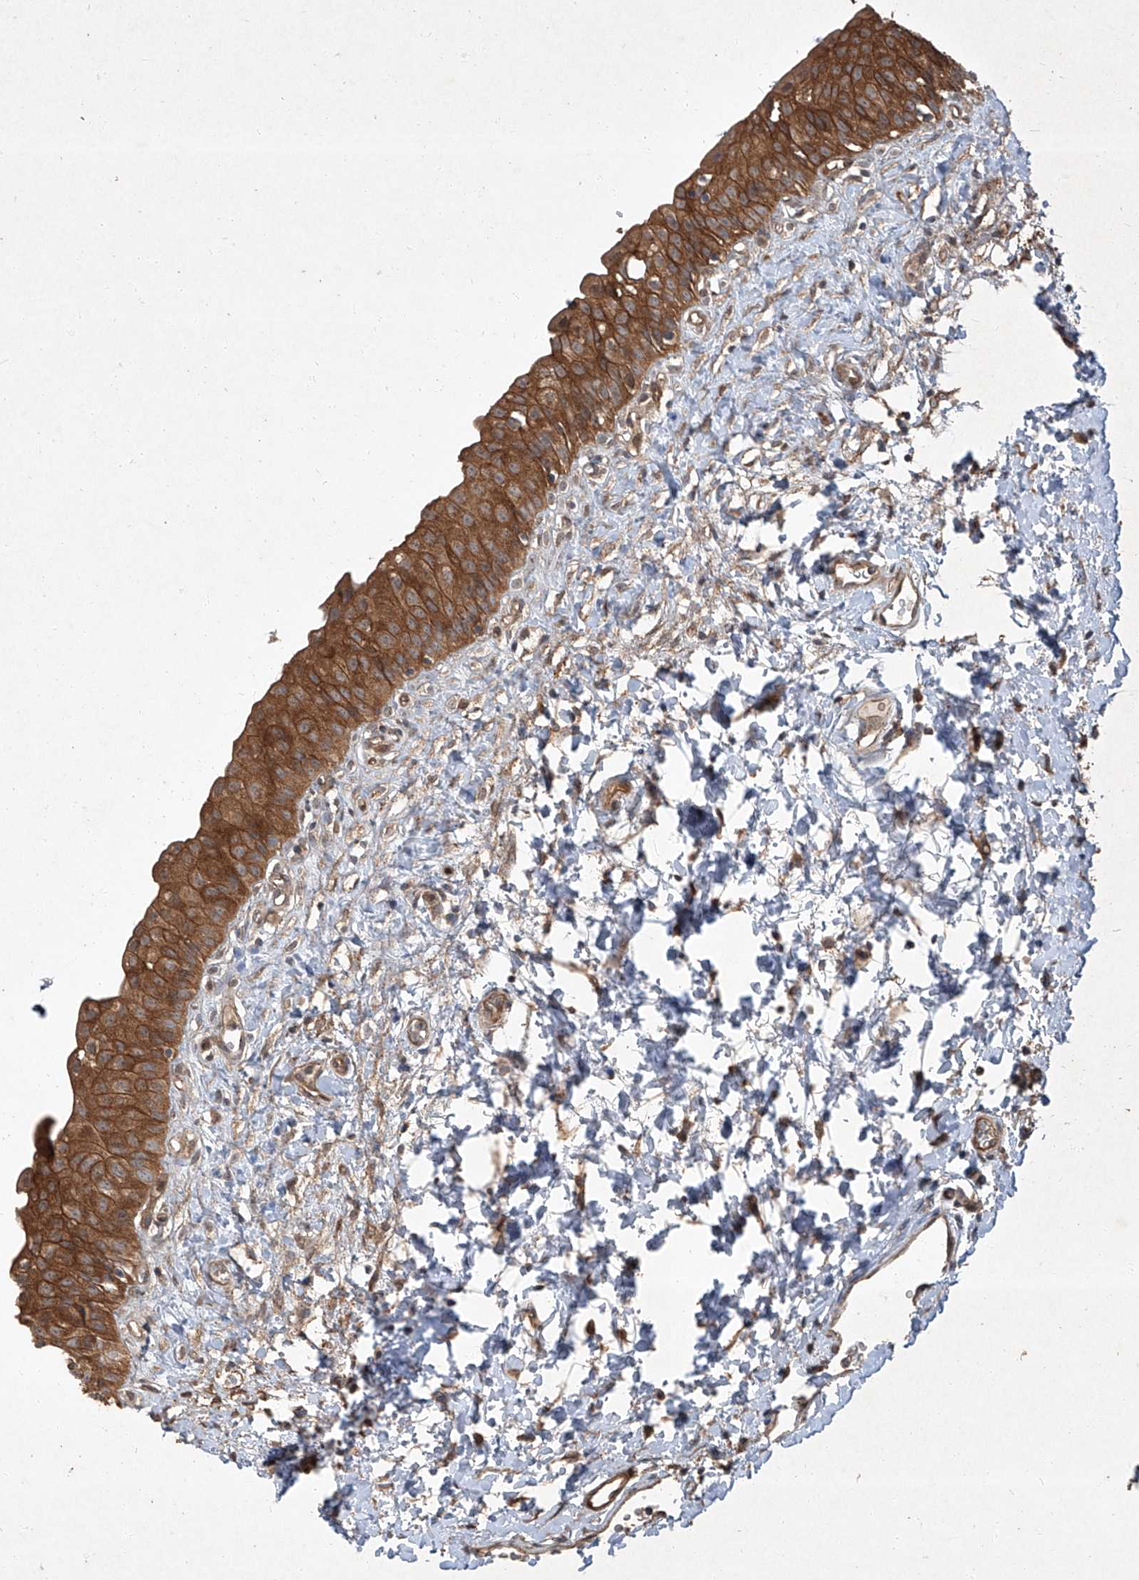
{"staining": {"intensity": "moderate", "quantity": ">75%", "location": "cytoplasmic/membranous"}, "tissue": "urinary bladder", "cell_type": "Urothelial cells", "image_type": "normal", "snomed": [{"axis": "morphology", "description": "Normal tissue, NOS"}, {"axis": "topography", "description": "Urinary bladder"}], "caption": "Immunohistochemistry histopathology image of benign urinary bladder stained for a protein (brown), which exhibits medium levels of moderate cytoplasmic/membranous staining in about >75% of urothelial cells.", "gene": "CCN1", "patient": {"sex": "male", "age": 51}}